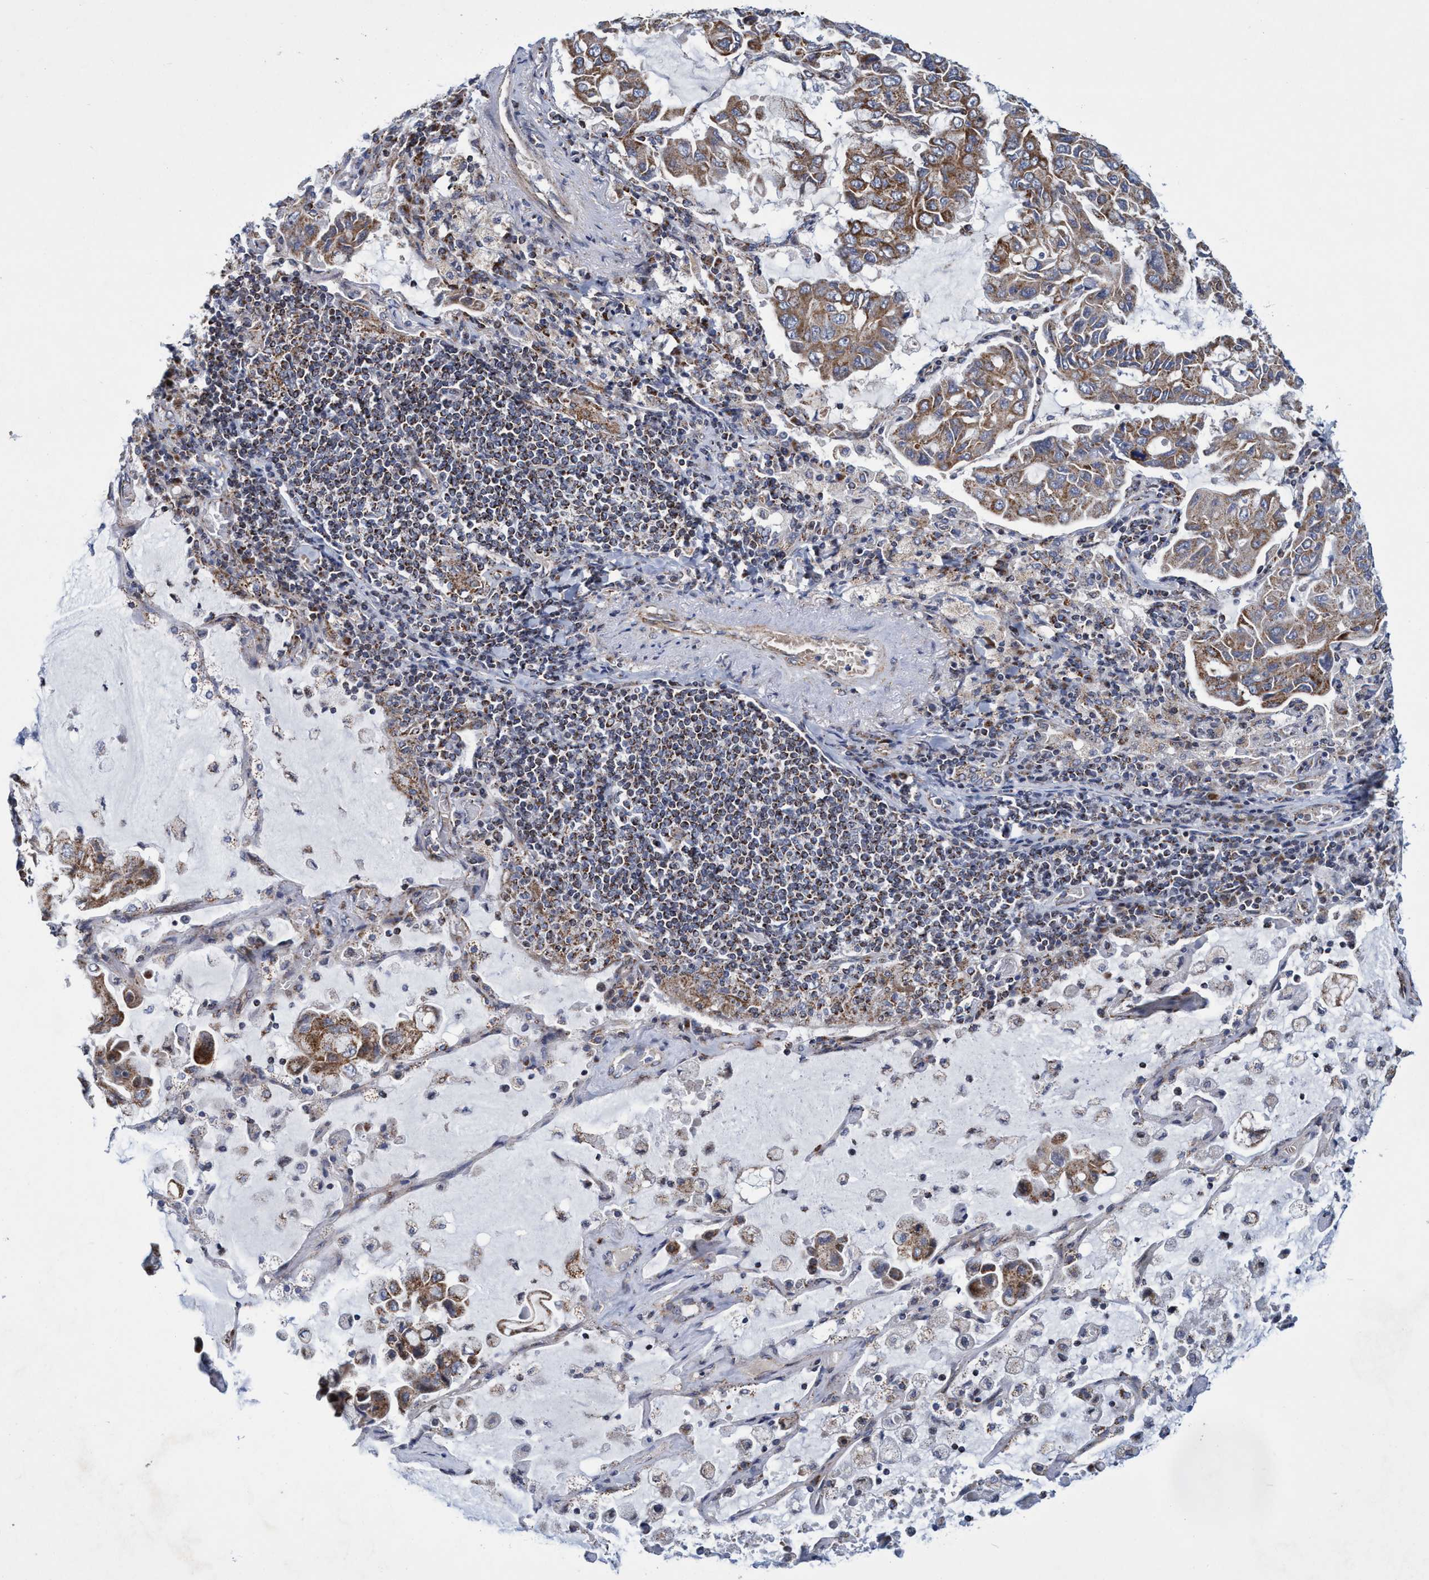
{"staining": {"intensity": "moderate", "quantity": ">75%", "location": "cytoplasmic/membranous"}, "tissue": "lung cancer", "cell_type": "Tumor cells", "image_type": "cancer", "snomed": [{"axis": "morphology", "description": "Adenocarcinoma, NOS"}, {"axis": "topography", "description": "Lung"}], "caption": "Protein expression analysis of human lung adenocarcinoma reveals moderate cytoplasmic/membranous expression in approximately >75% of tumor cells.", "gene": "POLR1F", "patient": {"sex": "male", "age": 64}}